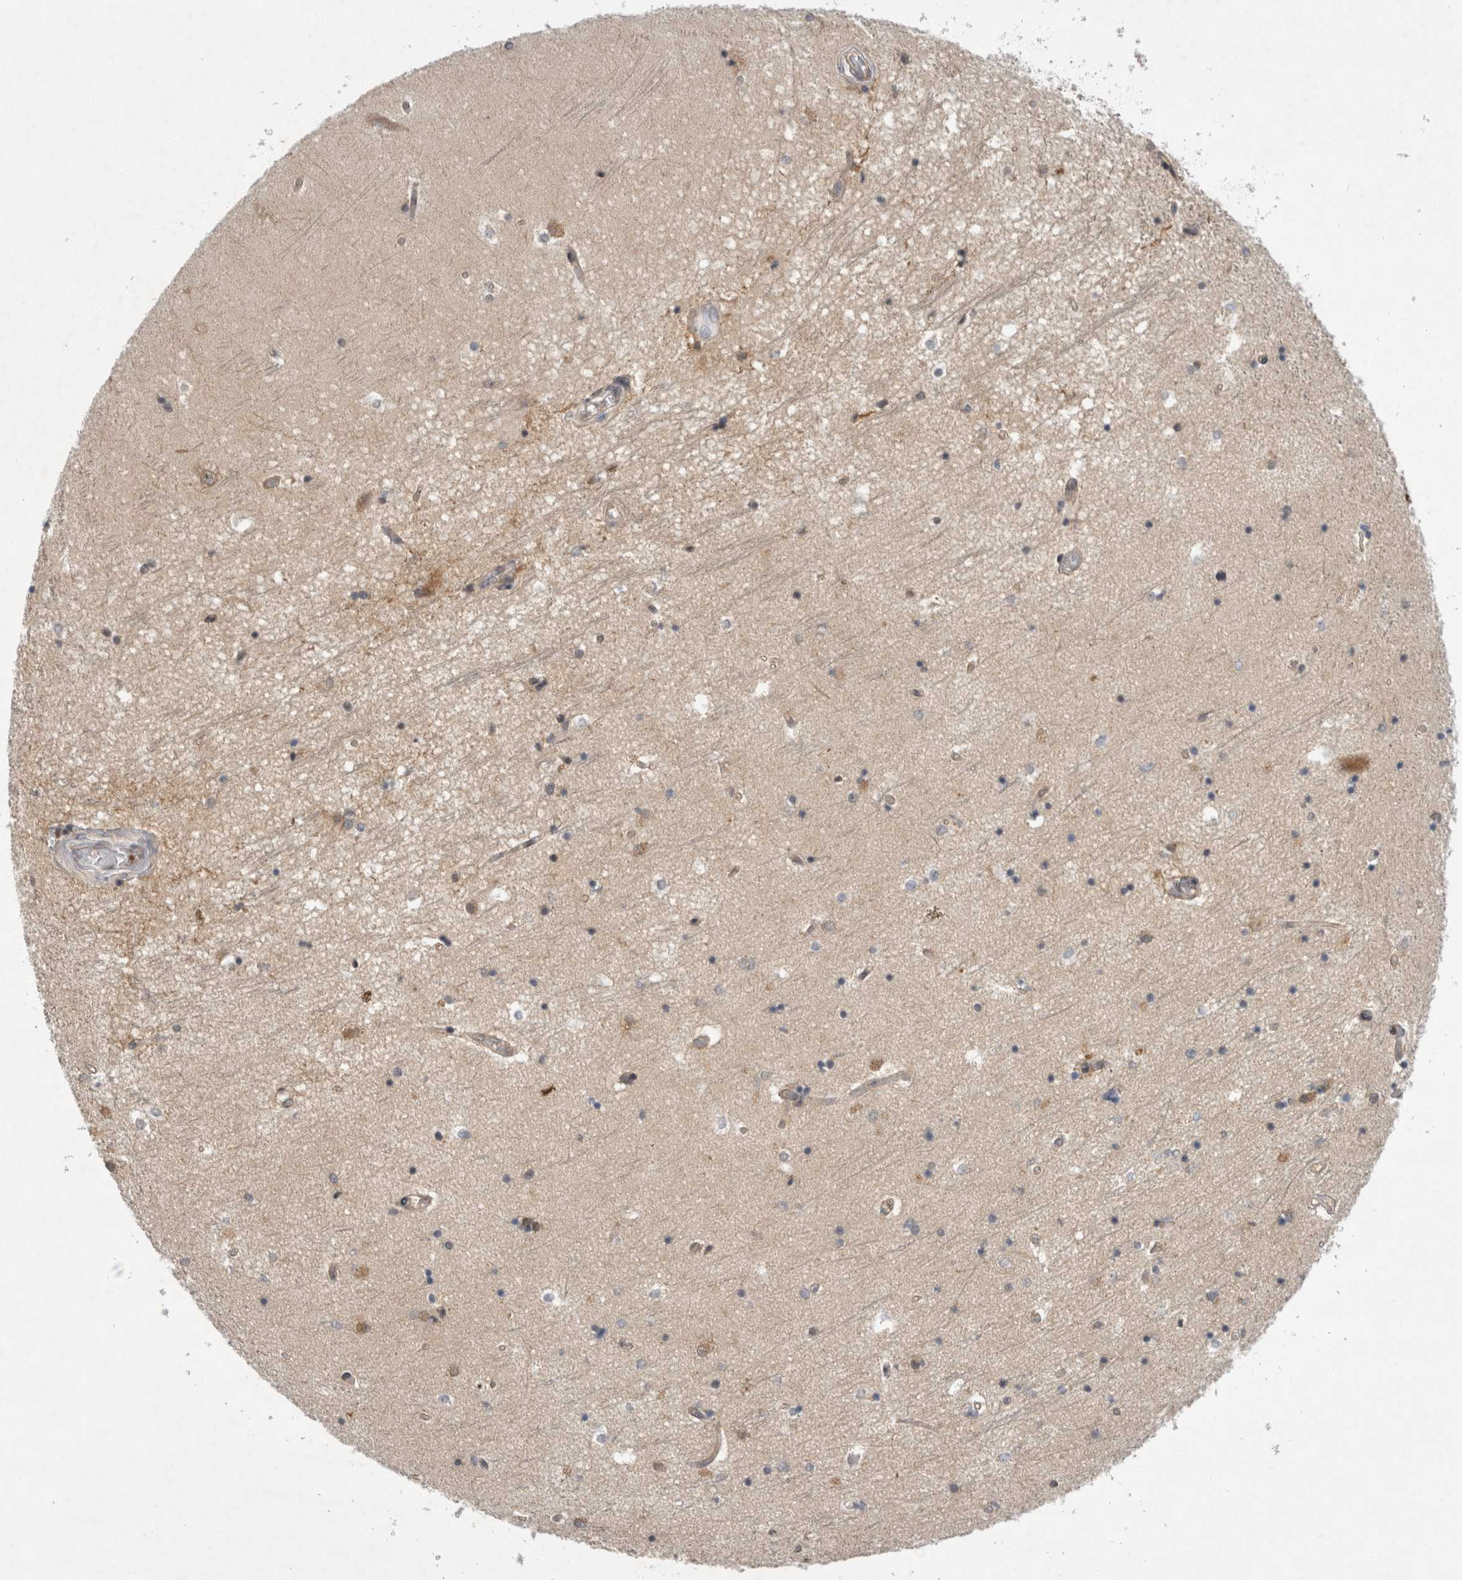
{"staining": {"intensity": "weak", "quantity": "<25%", "location": "cytoplasmic/membranous"}, "tissue": "hippocampus", "cell_type": "Glial cells", "image_type": "normal", "snomed": [{"axis": "morphology", "description": "Normal tissue, NOS"}, {"axis": "topography", "description": "Hippocampus"}], "caption": "Immunohistochemistry (IHC) histopathology image of benign human hippocampus stained for a protein (brown), which shows no staining in glial cells.", "gene": "PSMB2", "patient": {"sex": "male", "age": 45}}